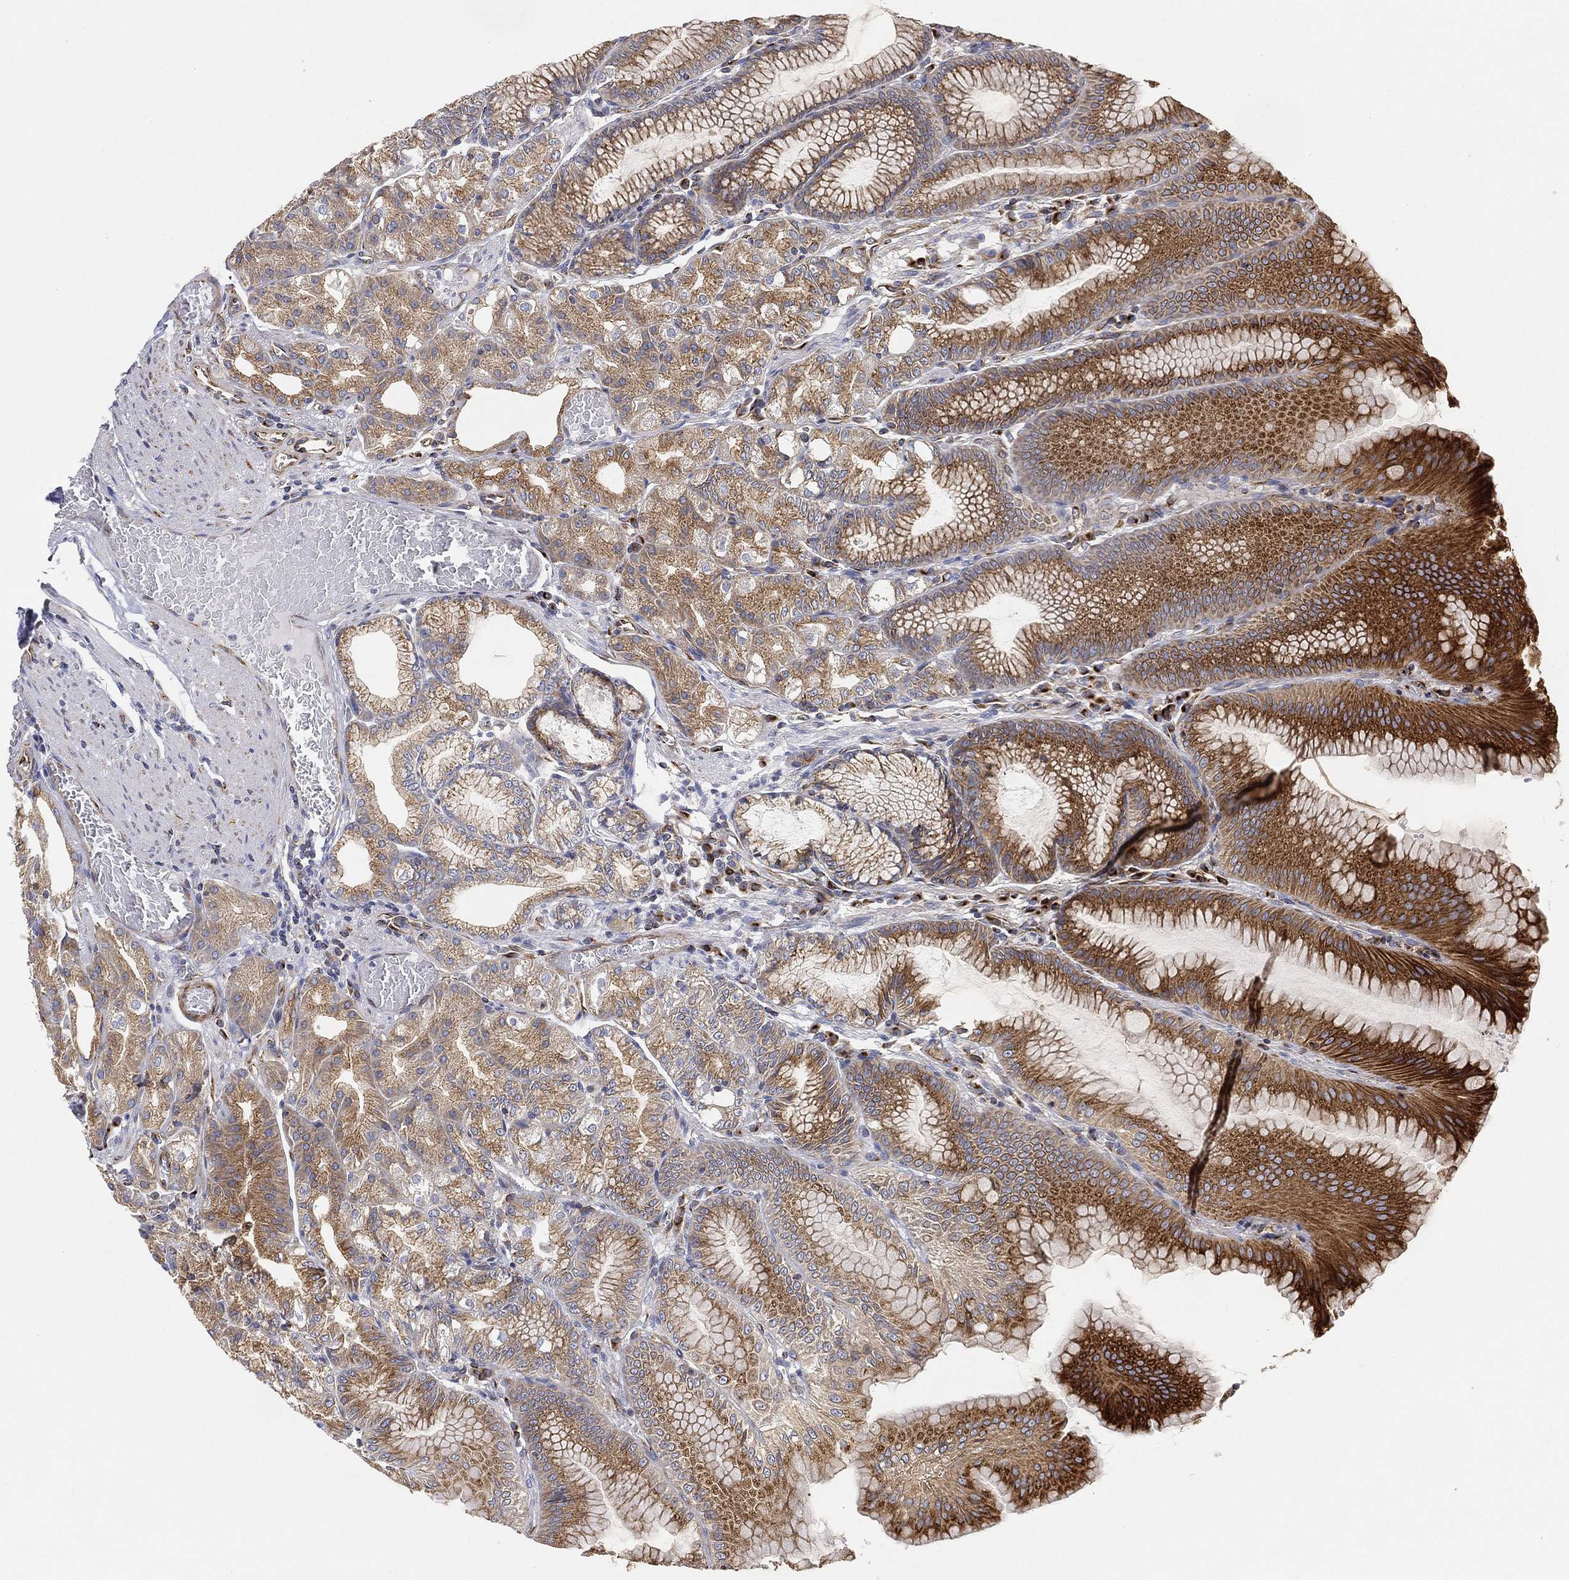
{"staining": {"intensity": "strong", "quantity": "25%-75%", "location": "cytoplasmic/membranous"}, "tissue": "stomach", "cell_type": "Glandular cells", "image_type": "normal", "snomed": [{"axis": "morphology", "description": "Normal tissue, NOS"}, {"axis": "topography", "description": "Stomach"}], "caption": "IHC (DAB) staining of benign human stomach reveals strong cytoplasmic/membranous protein expression in about 25%-75% of glandular cells. (DAB IHC, brown staining for protein, blue staining for nuclei).", "gene": "TMEM25", "patient": {"sex": "male", "age": 71}}